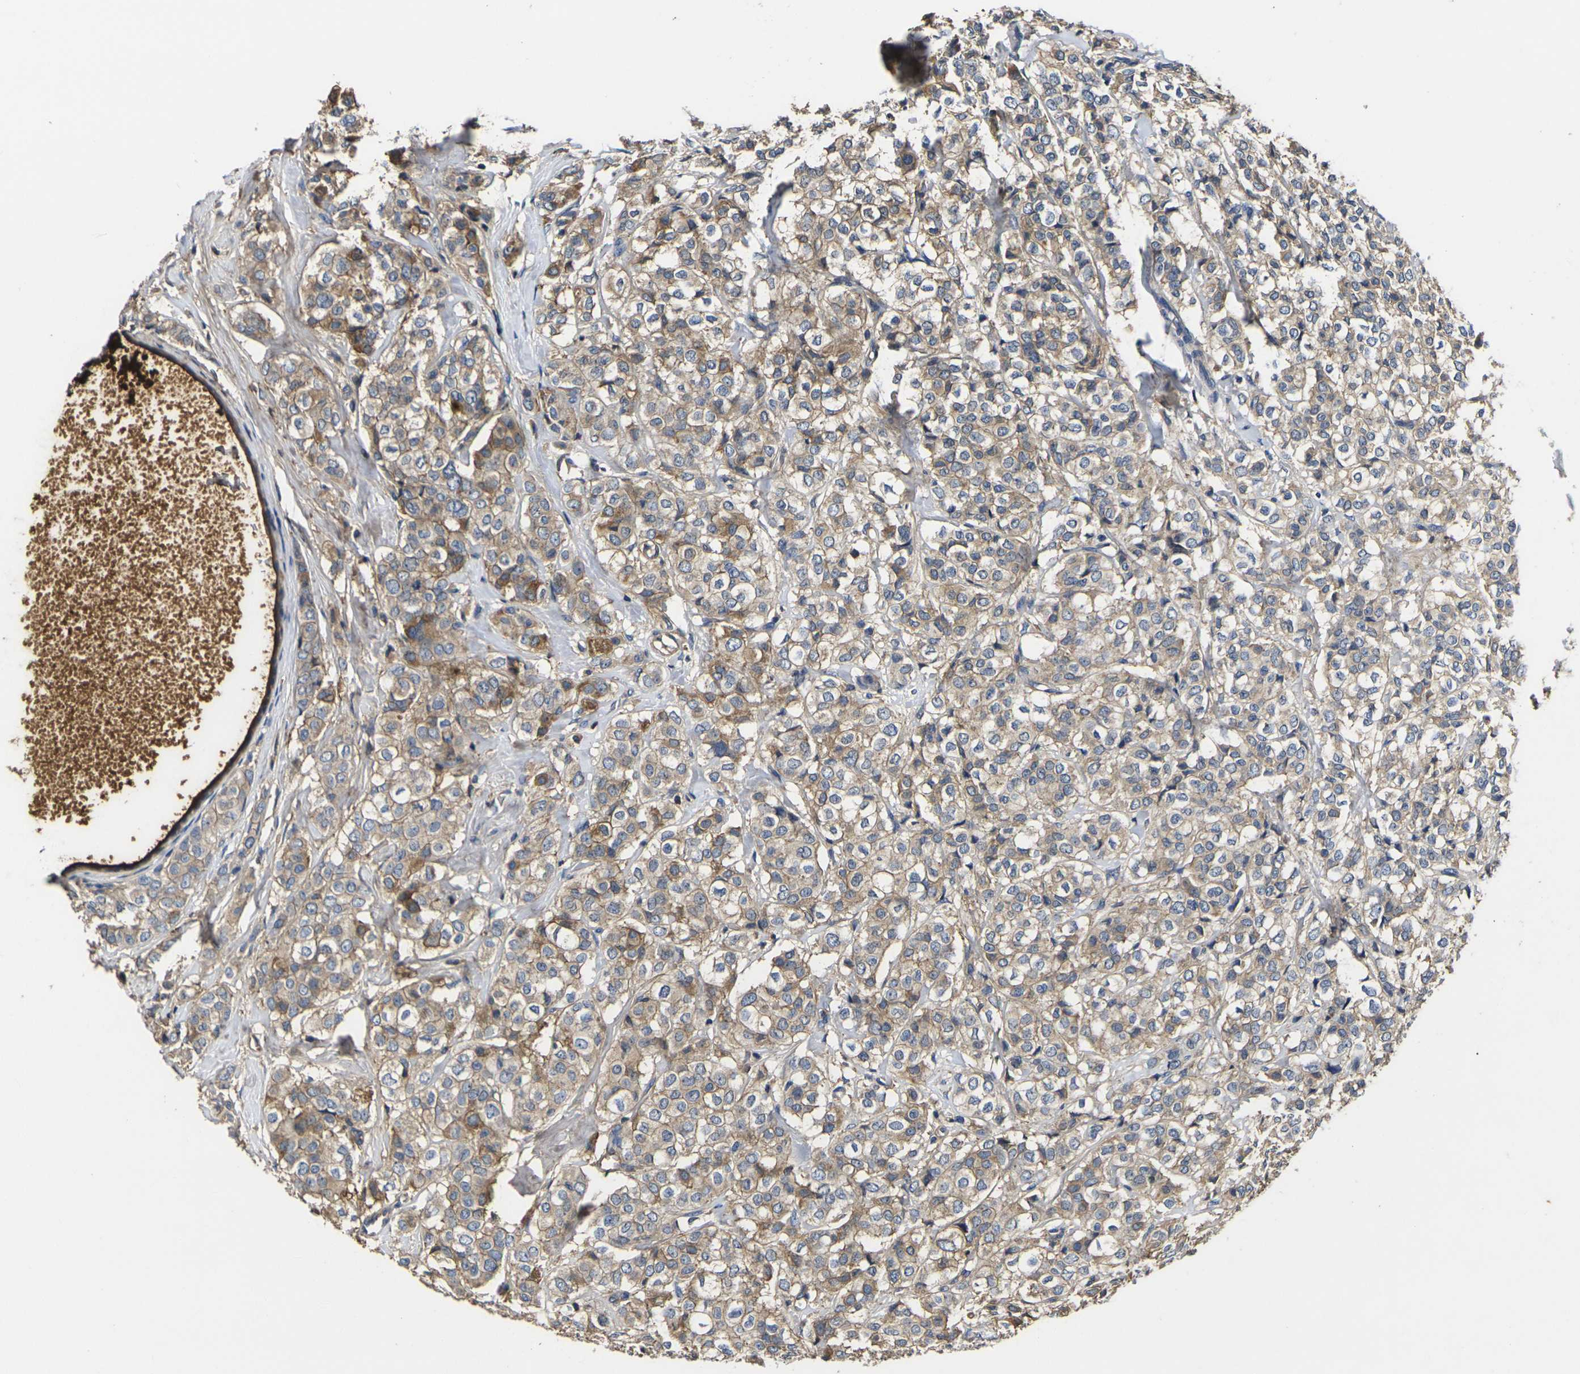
{"staining": {"intensity": "moderate", "quantity": ">75%", "location": "cytoplasmic/membranous"}, "tissue": "breast cancer", "cell_type": "Tumor cells", "image_type": "cancer", "snomed": [{"axis": "morphology", "description": "Lobular carcinoma"}, {"axis": "topography", "description": "Breast"}], "caption": "A micrograph of lobular carcinoma (breast) stained for a protein shows moderate cytoplasmic/membranous brown staining in tumor cells. Using DAB (brown) and hematoxylin (blue) stains, captured at high magnification using brightfield microscopy.", "gene": "HSPG2", "patient": {"sex": "female", "age": 60}}